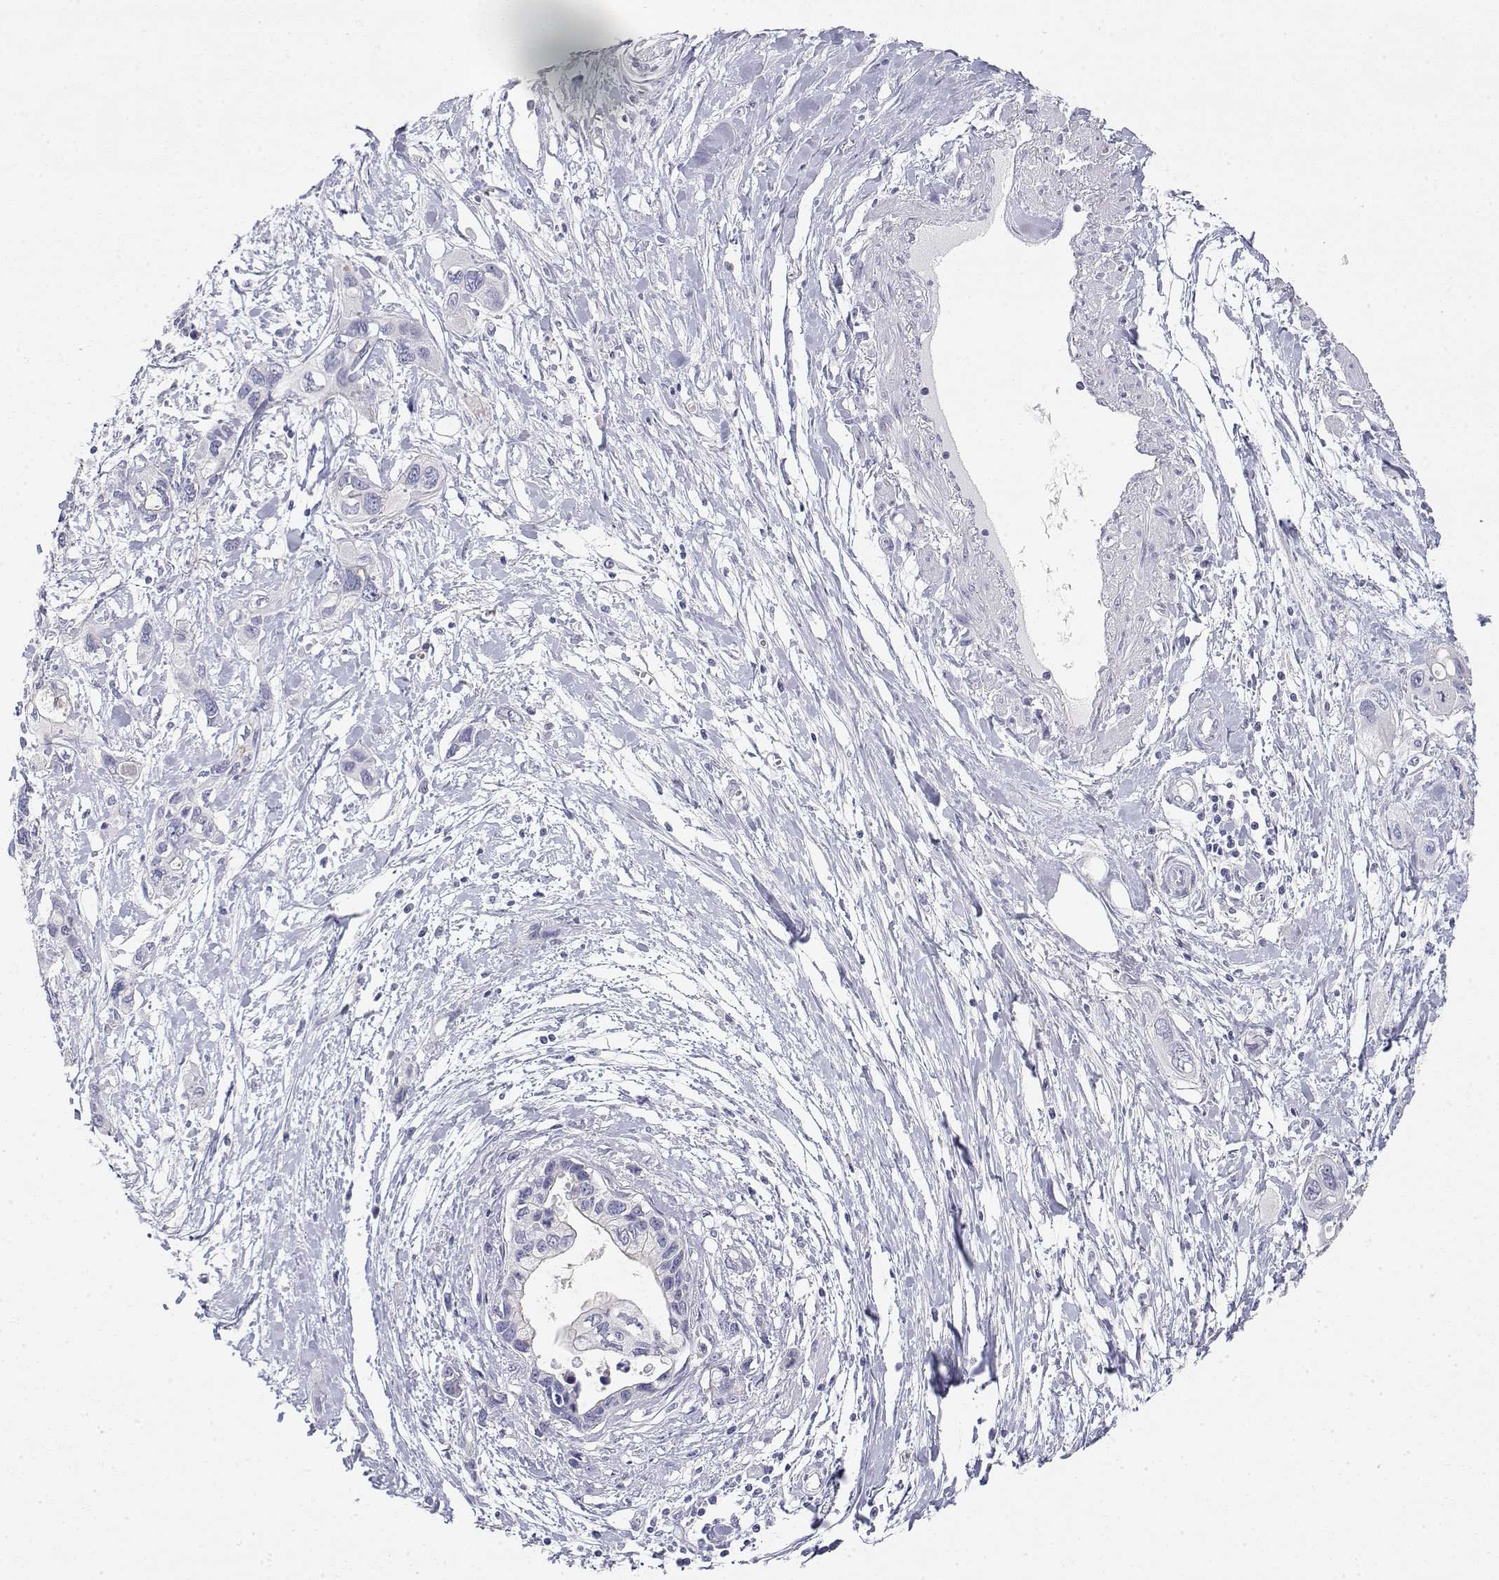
{"staining": {"intensity": "negative", "quantity": "none", "location": "none"}, "tissue": "pancreatic cancer", "cell_type": "Tumor cells", "image_type": "cancer", "snomed": [{"axis": "morphology", "description": "Adenocarcinoma, NOS"}, {"axis": "topography", "description": "Pancreas"}], "caption": "Micrograph shows no protein staining in tumor cells of pancreatic adenocarcinoma tissue.", "gene": "MISP", "patient": {"sex": "male", "age": 60}}